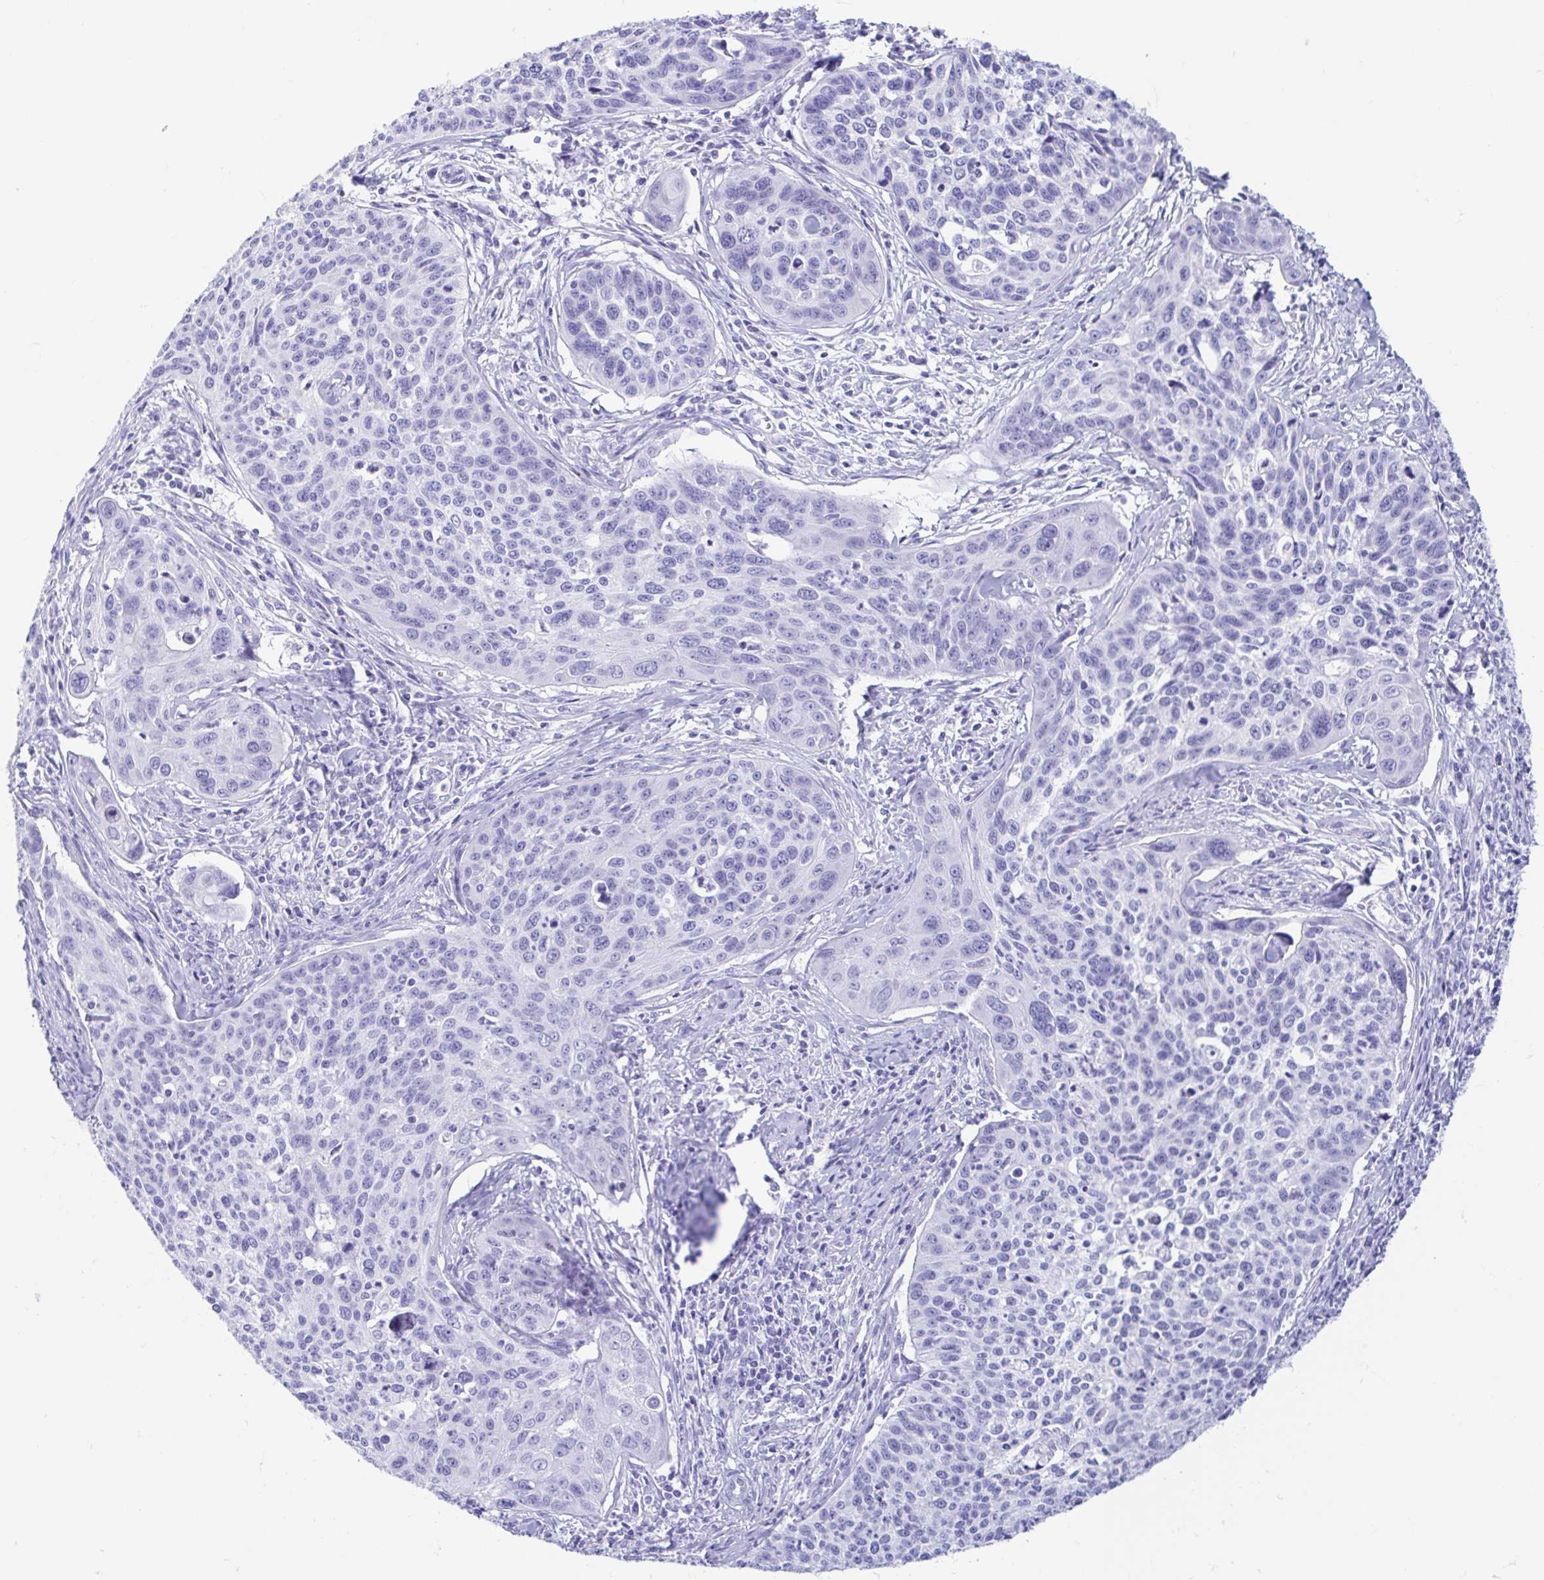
{"staining": {"intensity": "negative", "quantity": "none", "location": "none"}, "tissue": "cervical cancer", "cell_type": "Tumor cells", "image_type": "cancer", "snomed": [{"axis": "morphology", "description": "Squamous cell carcinoma, NOS"}, {"axis": "topography", "description": "Cervix"}], "caption": "Immunohistochemical staining of human cervical cancer (squamous cell carcinoma) shows no significant expression in tumor cells.", "gene": "GKN1", "patient": {"sex": "female", "age": 31}}